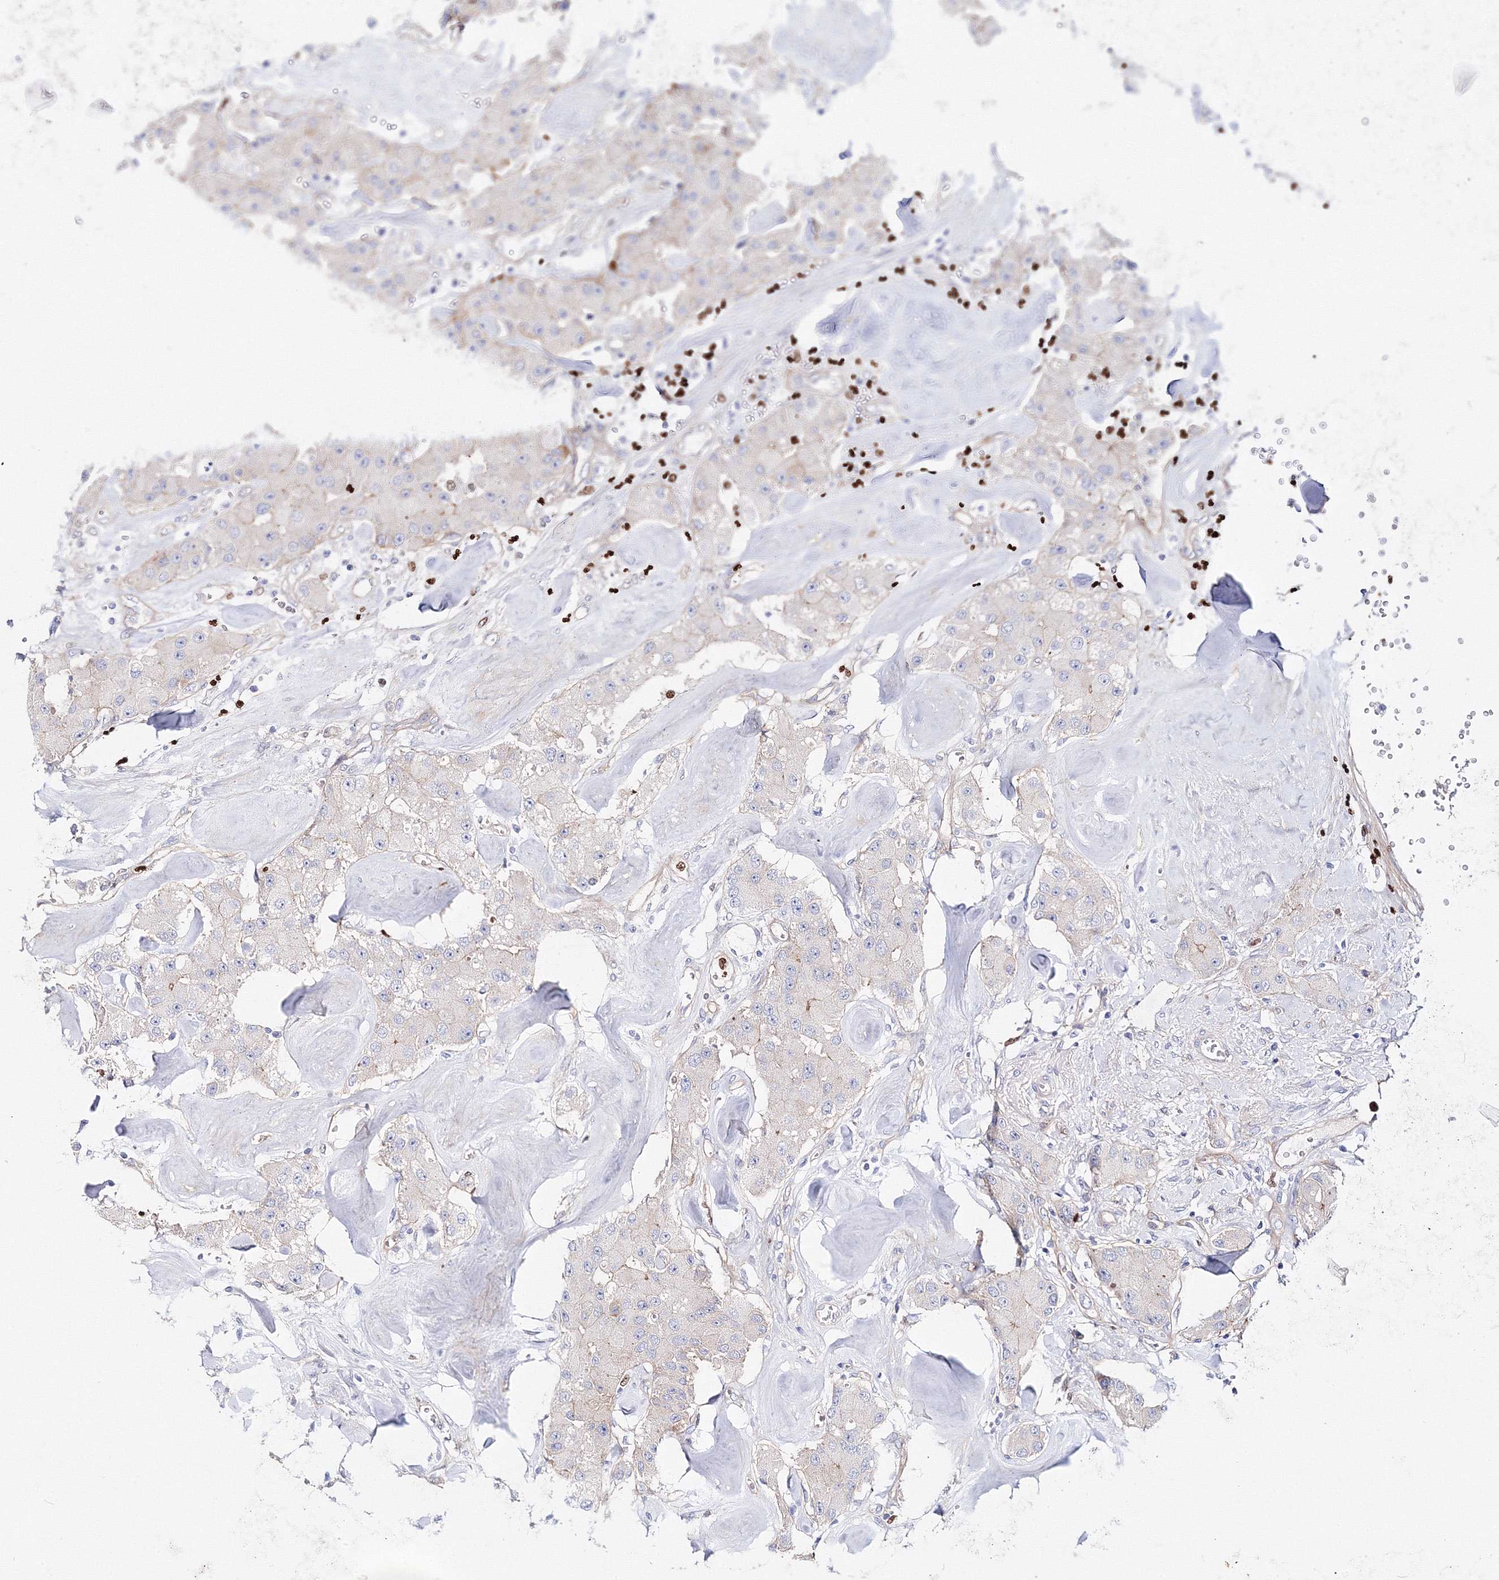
{"staining": {"intensity": "negative", "quantity": "none", "location": "none"}, "tissue": "carcinoid", "cell_type": "Tumor cells", "image_type": "cancer", "snomed": [{"axis": "morphology", "description": "Carcinoid, malignant, NOS"}, {"axis": "topography", "description": "Pancreas"}], "caption": "Immunohistochemical staining of carcinoid (malignant) reveals no significant staining in tumor cells.", "gene": "C11orf52", "patient": {"sex": "male", "age": 41}}